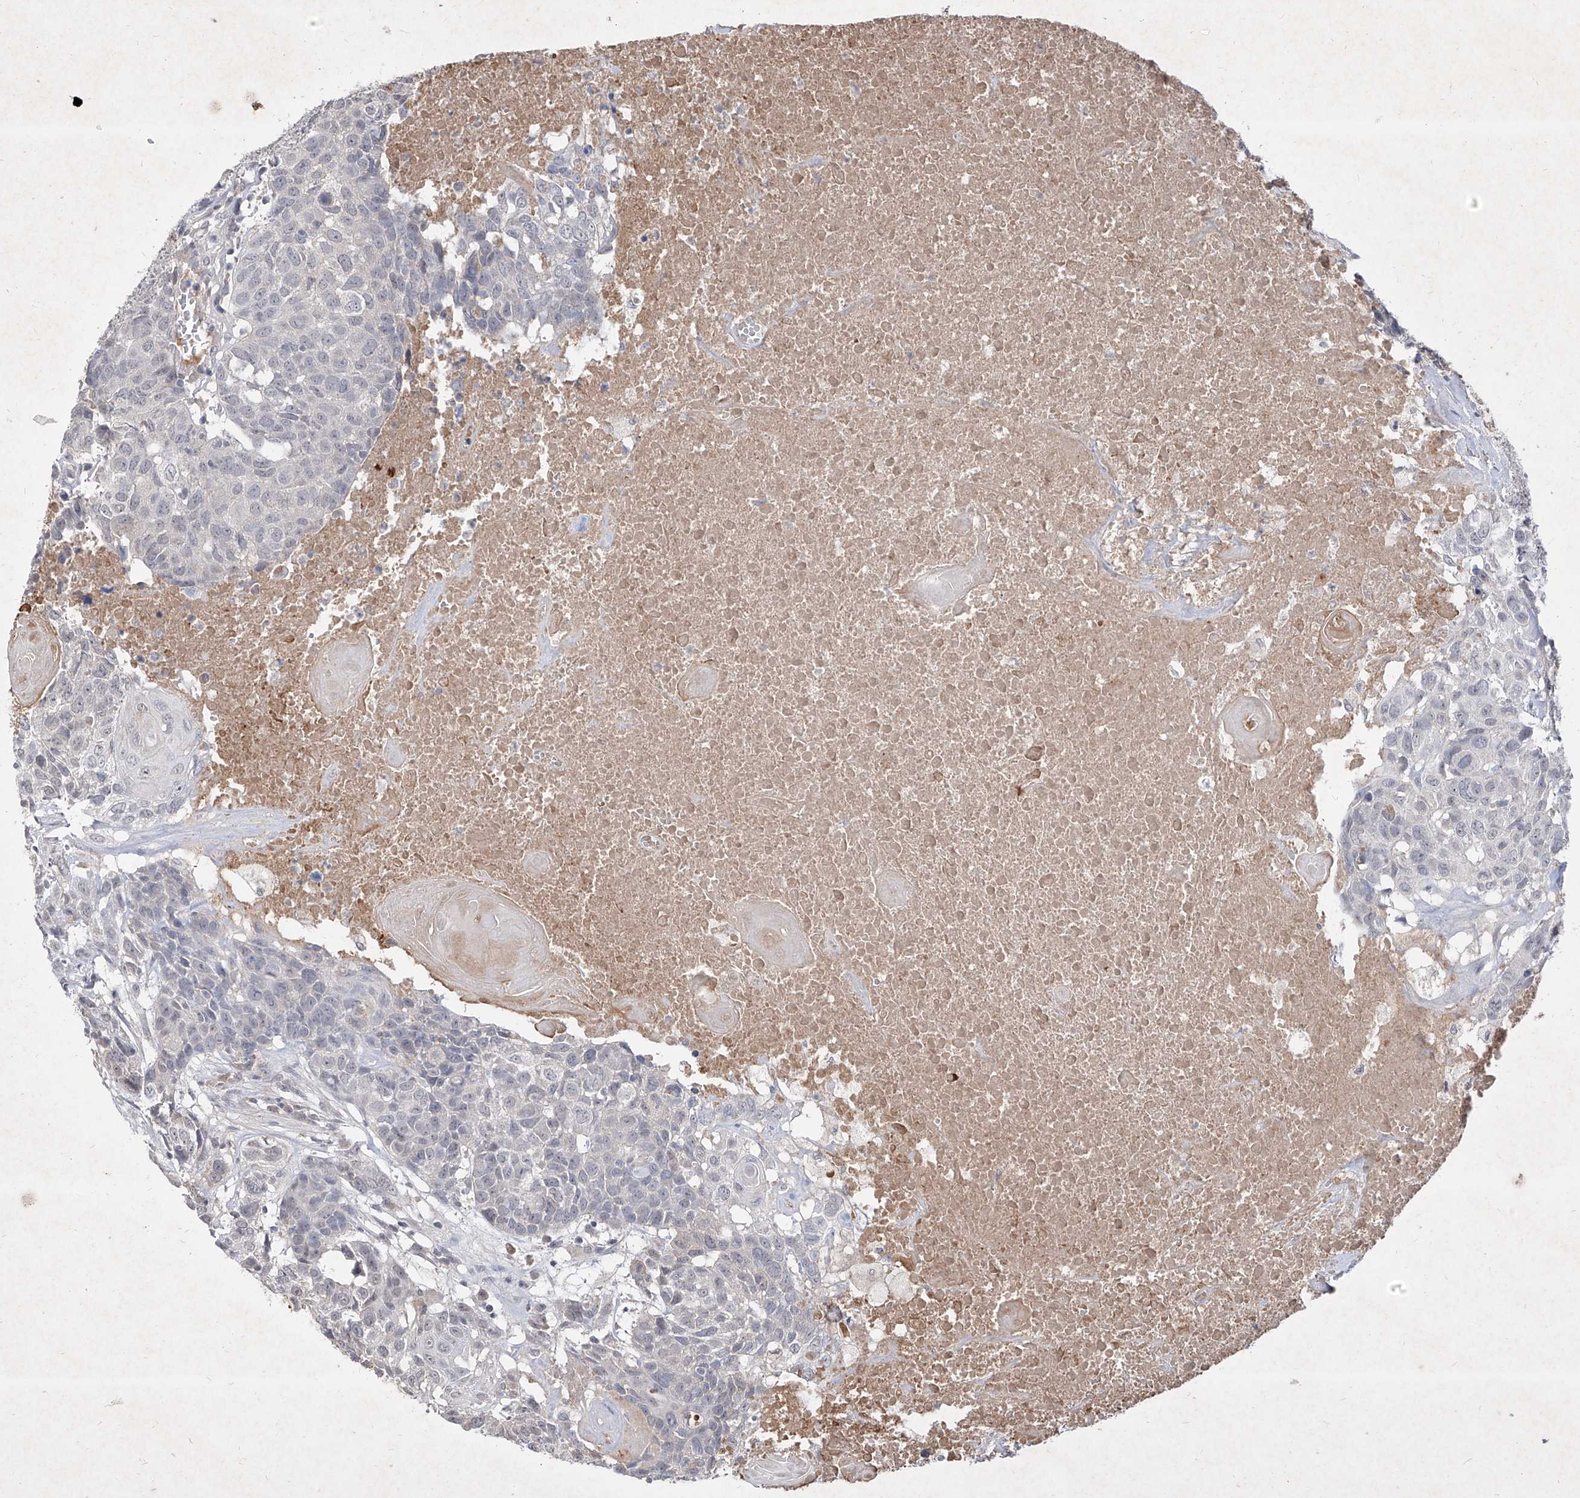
{"staining": {"intensity": "negative", "quantity": "none", "location": "none"}, "tissue": "head and neck cancer", "cell_type": "Tumor cells", "image_type": "cancer", "snomed": [{"axis": "morphology", "description": "Squamous cell carcinoma, NOS"}, {"axis": "topography", "description": "Head-Neck"}], "caption": "Head and neck cancer (squamous cell carcinoma) was stained to show a protein in brown. There is no significant positivity in tumor cells.", "gene": "C4A", "patient": {"sex": "male", "age": 66}}